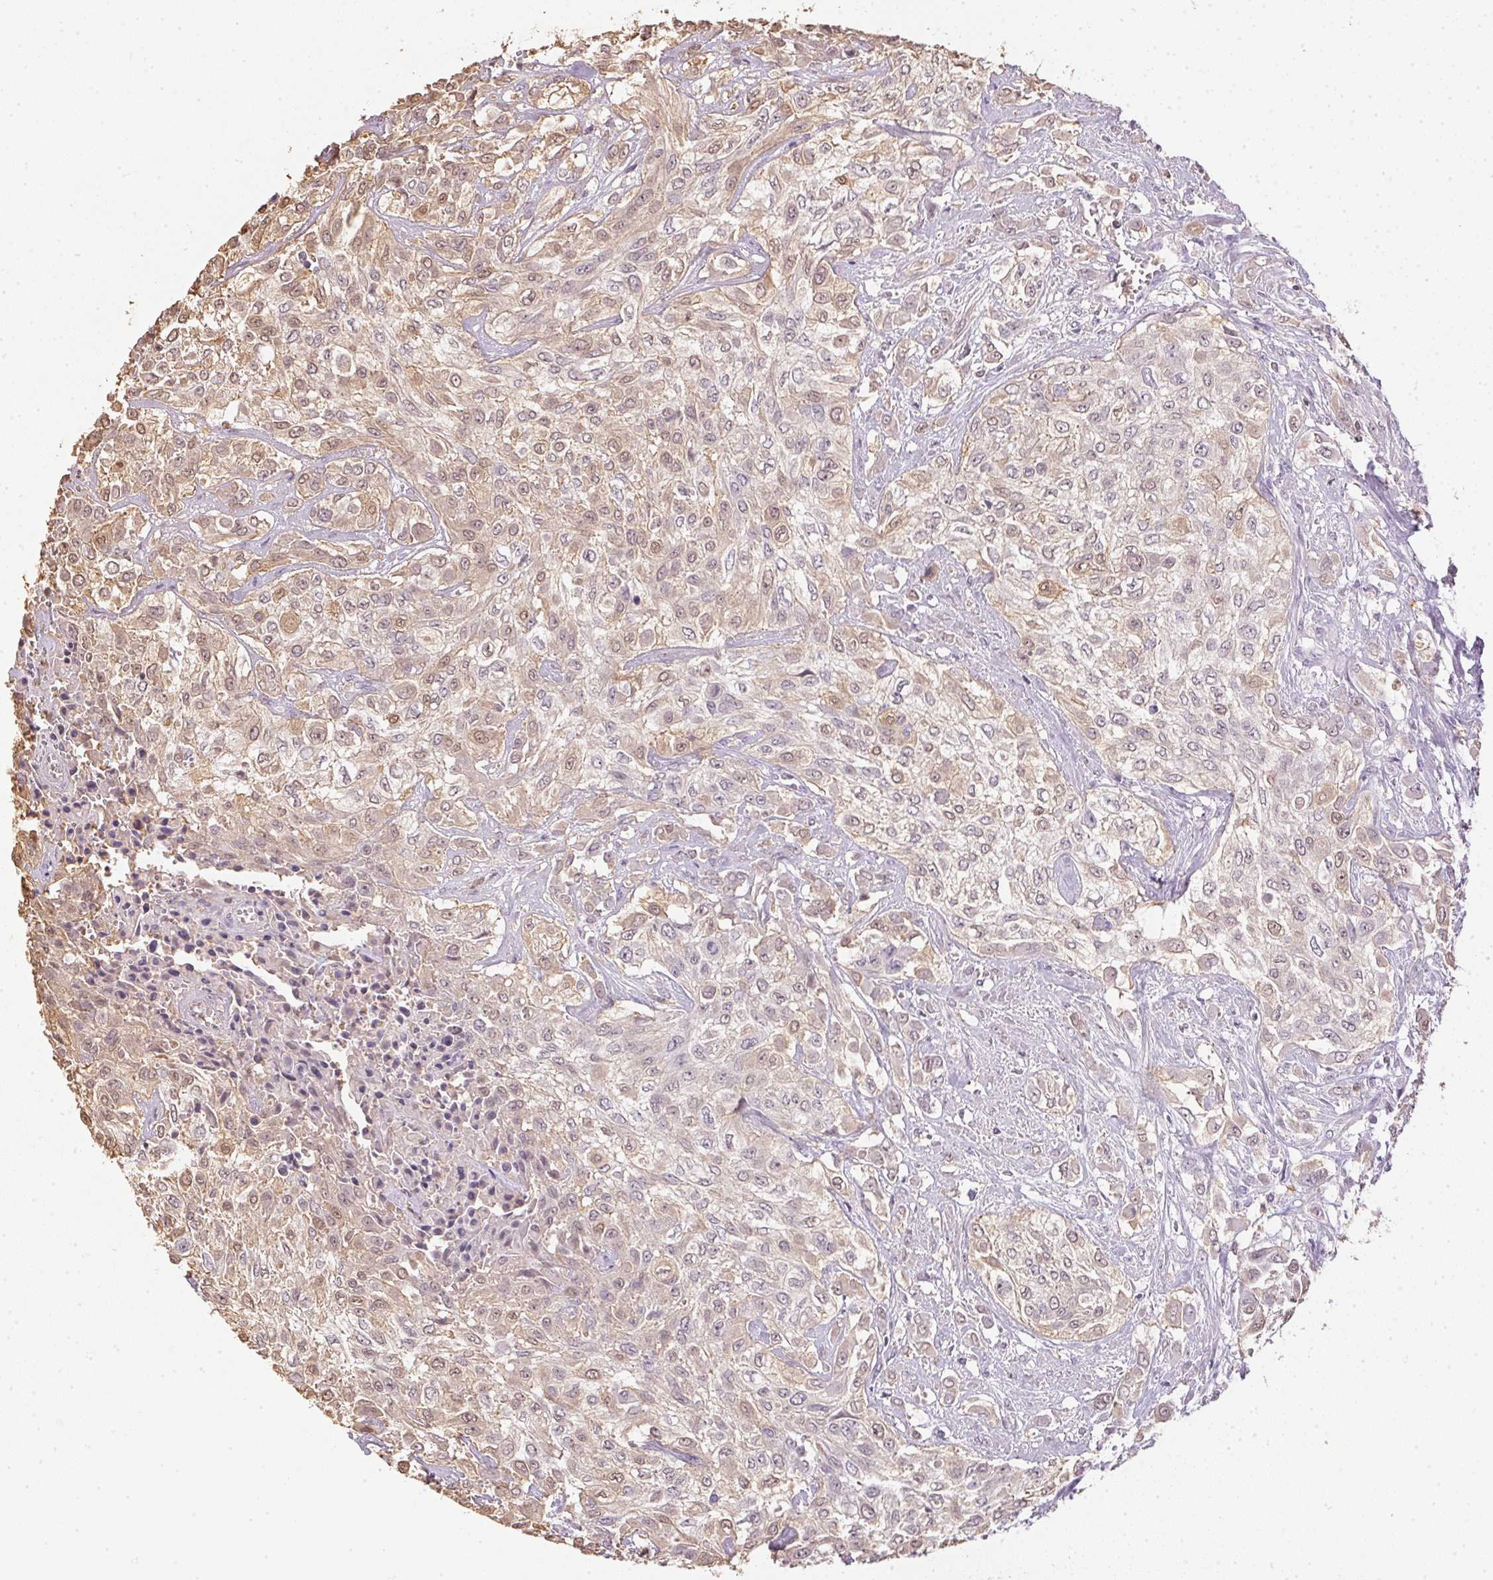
{"staining": {"intensity": "weak", "quantity": ">75%", "location": "cytoplasmic/membranous,nuclear"}, "tissue": "urothelial cancer", "cell_type": "Tumor cells", "image_type": "cancer", "snomed": [{"axis": "morphology", "description": "Urothelial carcinoma, High grade"}, {"axis": "topography", "description": "Urinary bladder"}], "caption": "Immunohistochemistry (IHC) of urothelial cancer reveals low levels of weak cytoplasmic/membranous and nuclear staining in approximately >75% of tumor cells. The staining was performed using DAB, with brown indicating positive protein expression. Nuclei are stained blue with hematoxylin.", "gene": "S100A3", "patient": {"sex": "male", "age": 57}}